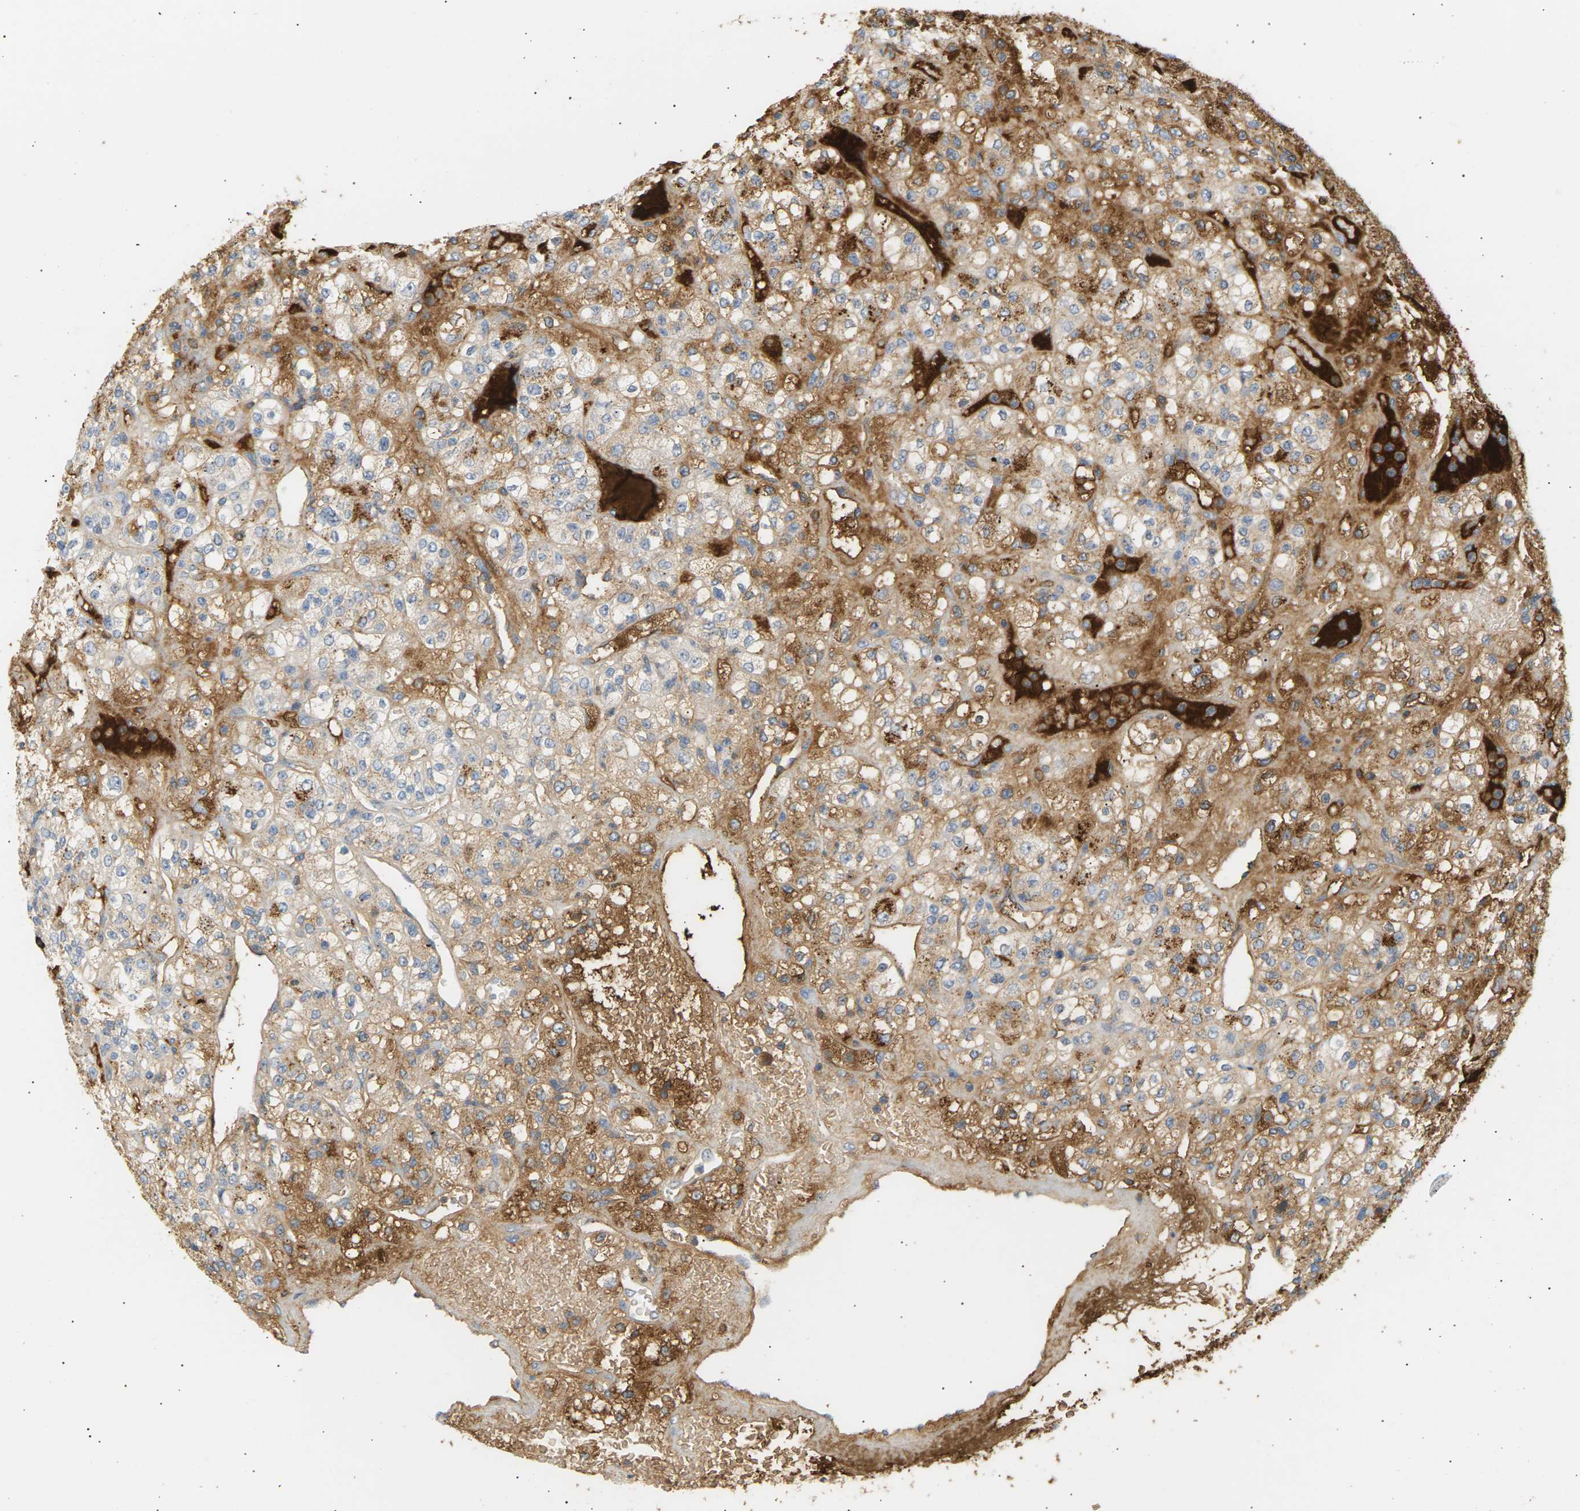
{"staining": {"intensity": "weak", "quantity": ">75%", "location": "cytoplasmic/membranous"}, "tissue": "renal cancer", "cell_type": "Tumor cells", "image_type": "cancer", "snomed": [{"axis": "morphology", "description": "Normal tissue, NOS"}, {"axis": "morphology", "description": "Adenocarcinoma, NOS"}, {"axis": "topography", "description": "Kidney"}], "caption": "Immunohistochemistry of human renal cancer exhibits low levels of weak cytoplasmic/membranous staining in approximately >75% of tumor cells.", "gene": "IGLC3", "patient": {"sex": "female", "age": 72}}